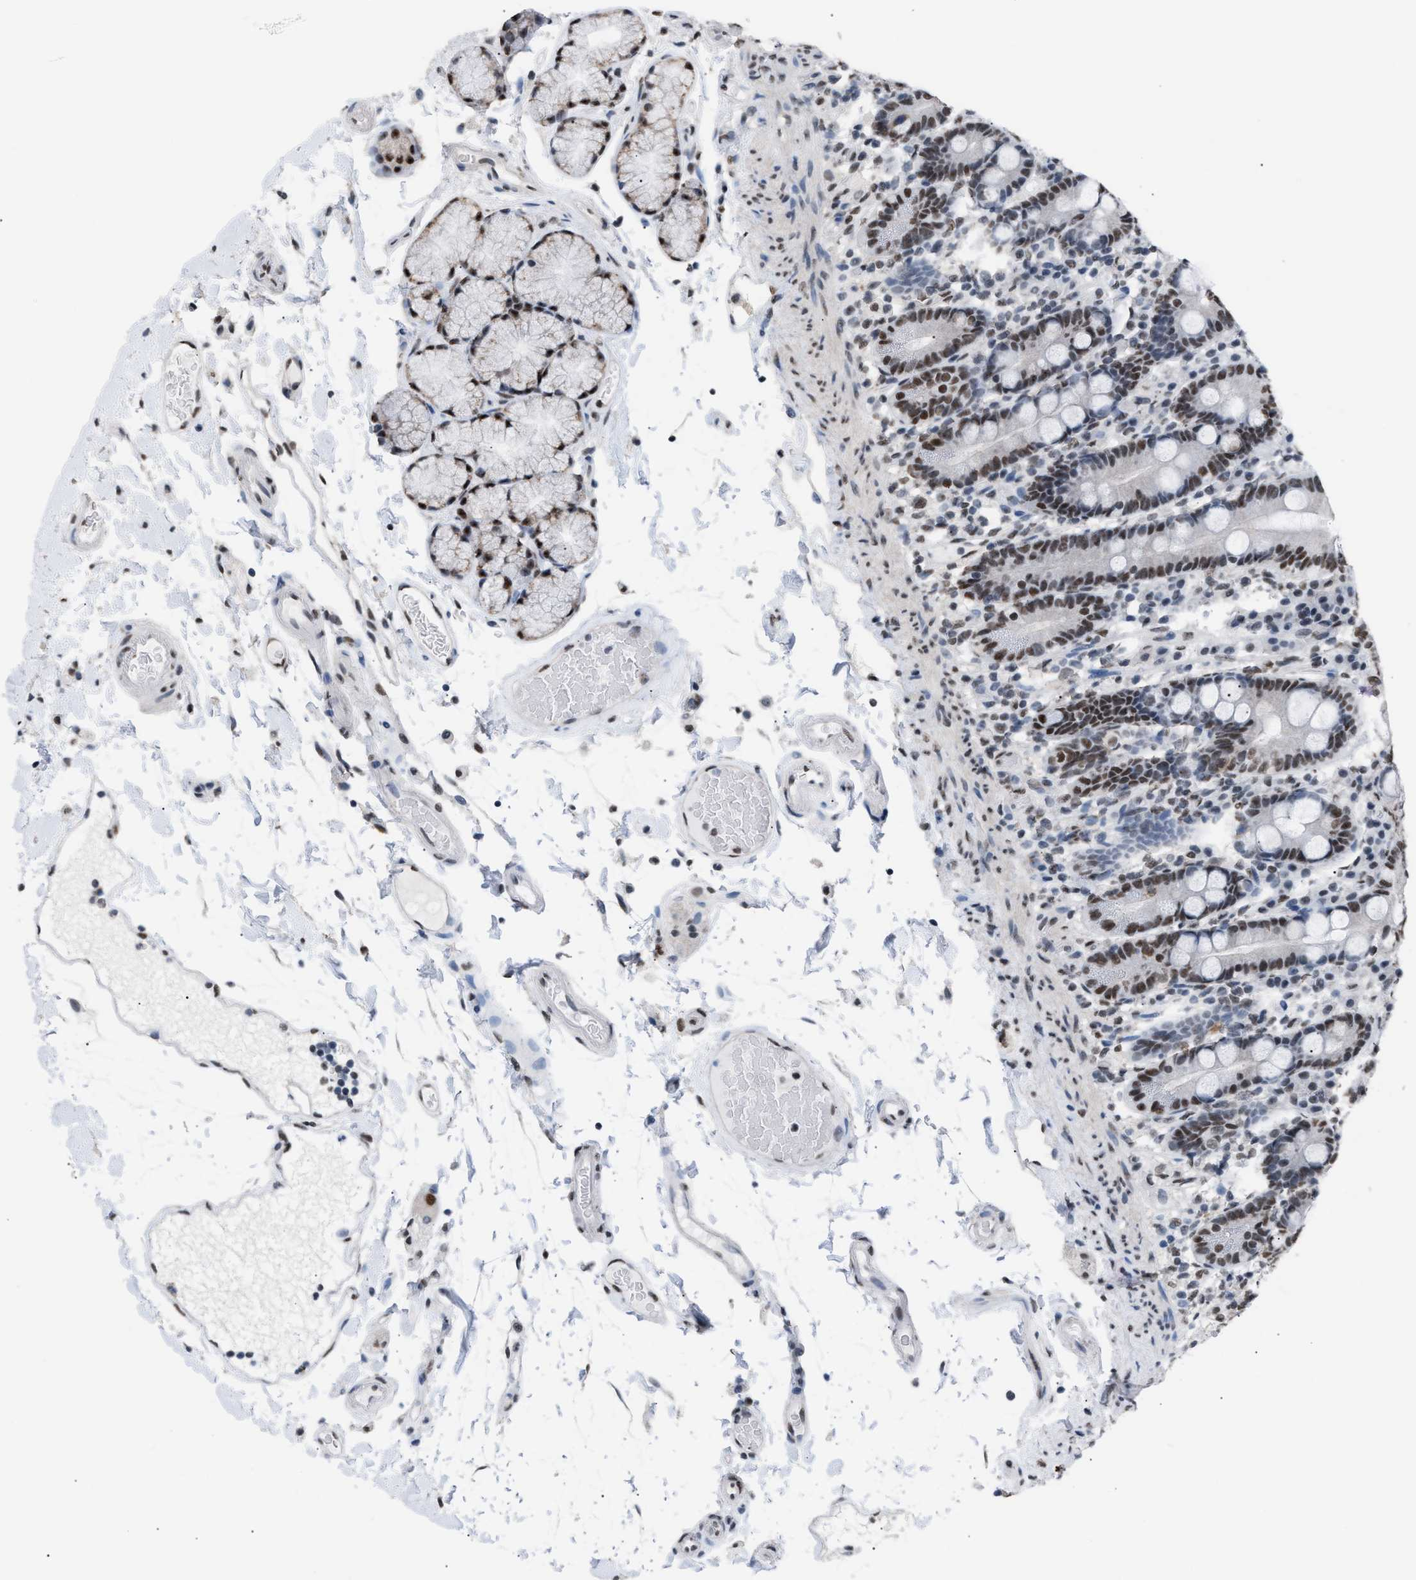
{"staining": {"intensity": "moderate", "quantity": ">75%", "location": "nuclear"}, "tissue": "duodenum", "cell_type": "Glandular cells", "image_type": "normal", "snomed": [{"axis": "morphology", "description": "Normal tissue, NOS"}, {"axis": "topography", "description": "Small intestine, NOS"}], "caption": "A histopathology image of human duodenum stained for a protein exhibits moderate nuclear brown staining in glandular cells. (Stains: DAB (3,3'-diaminobenzidine) in brown, nuclei in blue, Microscopy: brightfield microscopy at high magnification).", "gene": "CCAR2", "patient": {"sex": "female", "age": 71}}